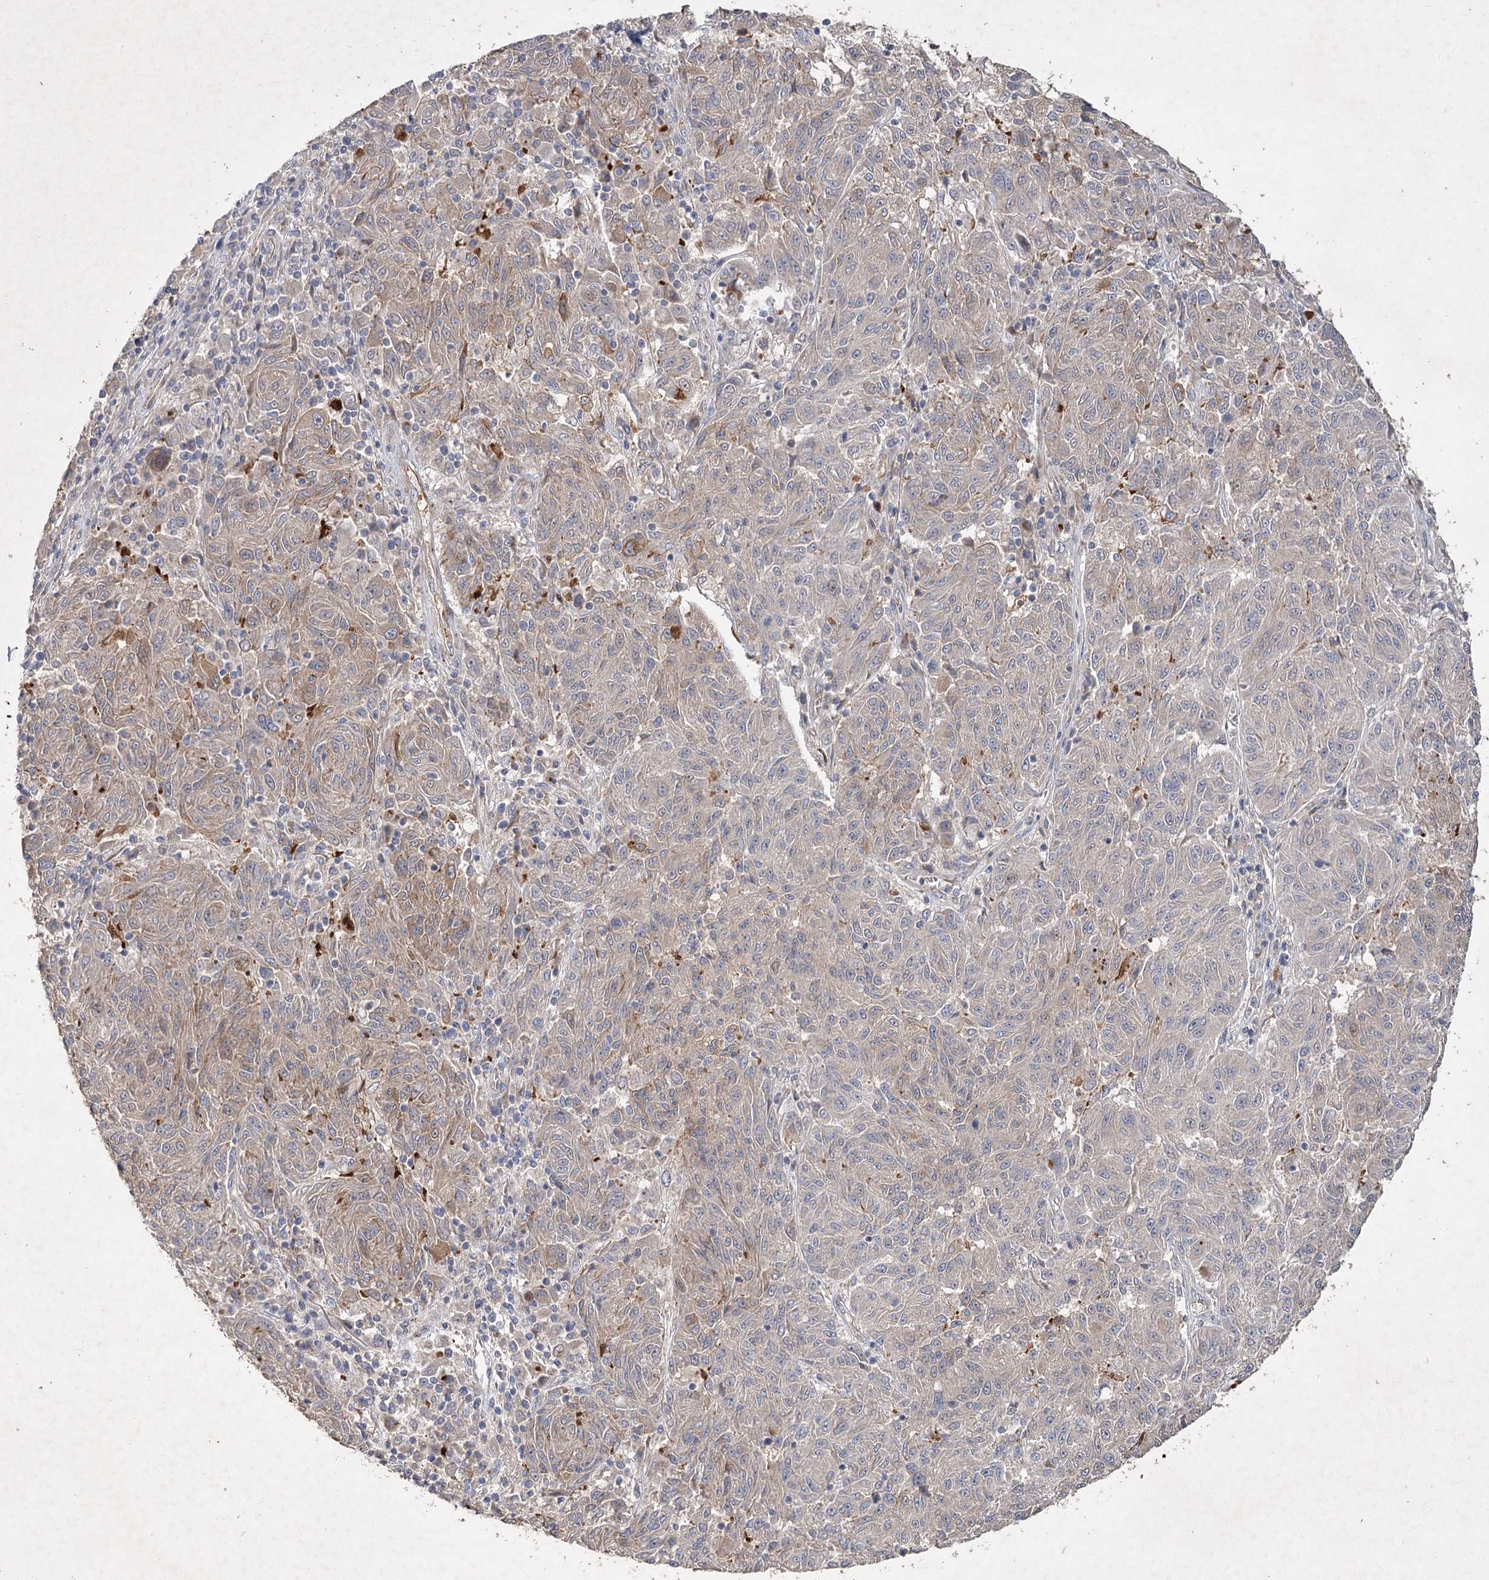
{"staining": {"intensity": "weak", "quantity": "25%-75%", "location": "cytoplasmic/membranous"}, "tissue": "melanoma", "cell_type": "Tumor cells", "image_type": "cancer", "snomed": [{"axis": "morphology", "description": "Malignant melanoma, NOS"}, {"axis": "topography", "description": "Skin"}], "caption": "IHC image of neoplastic tissue: malignant melanoma stained using IHC demonstrates low levels of weak protein expression localized specifically in the cytoplasmic/membranous of tumor cells, appearing as a cytoplasmic/membranous brown color.", "gene": "IRAK1BP1", "patient": {"sex": "male", "age": 53}}